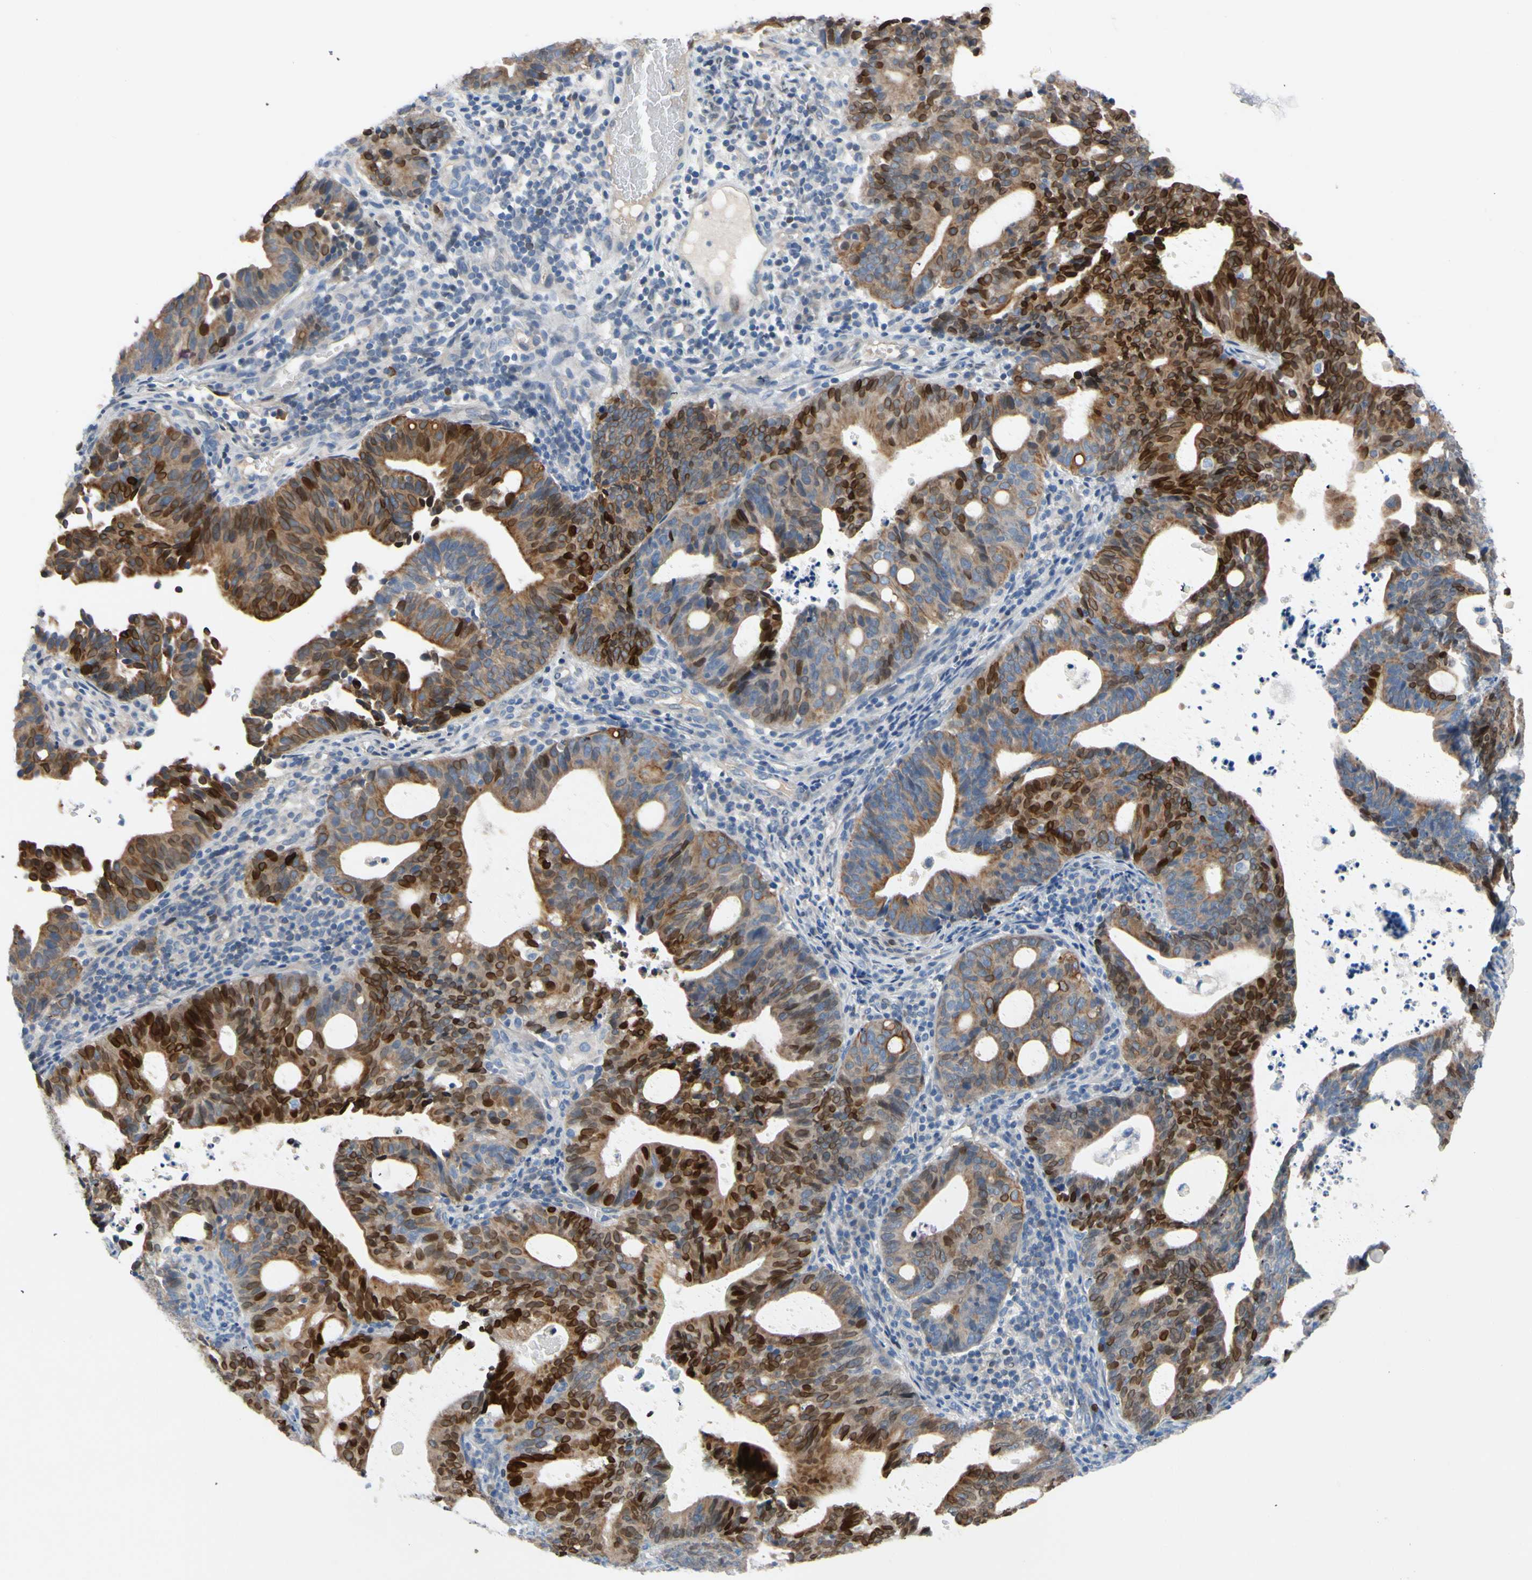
{"staining": {"intensity": "strong", "quantity": ">75%", "location": "cytoplasmic/membranous,nuclear"}, "tissue": "endometrial cancer", "cell_type": "Tumor cells", "image_type": "cancer", "snomed": [{"axis": "morphology", "description": "Adenocarcinoma, NOS"}, {"axis": "topography", "description": "Uterus"}], "caption": "Endometrial adenocarcinoma was stained to show a protein in brown. There is high levels of strong cytoplasmic/membranous and nuclear staining in about >75% of tumor cells.", "gene": "ZNF132", "patient": {"sex": "female", "age": 83}}